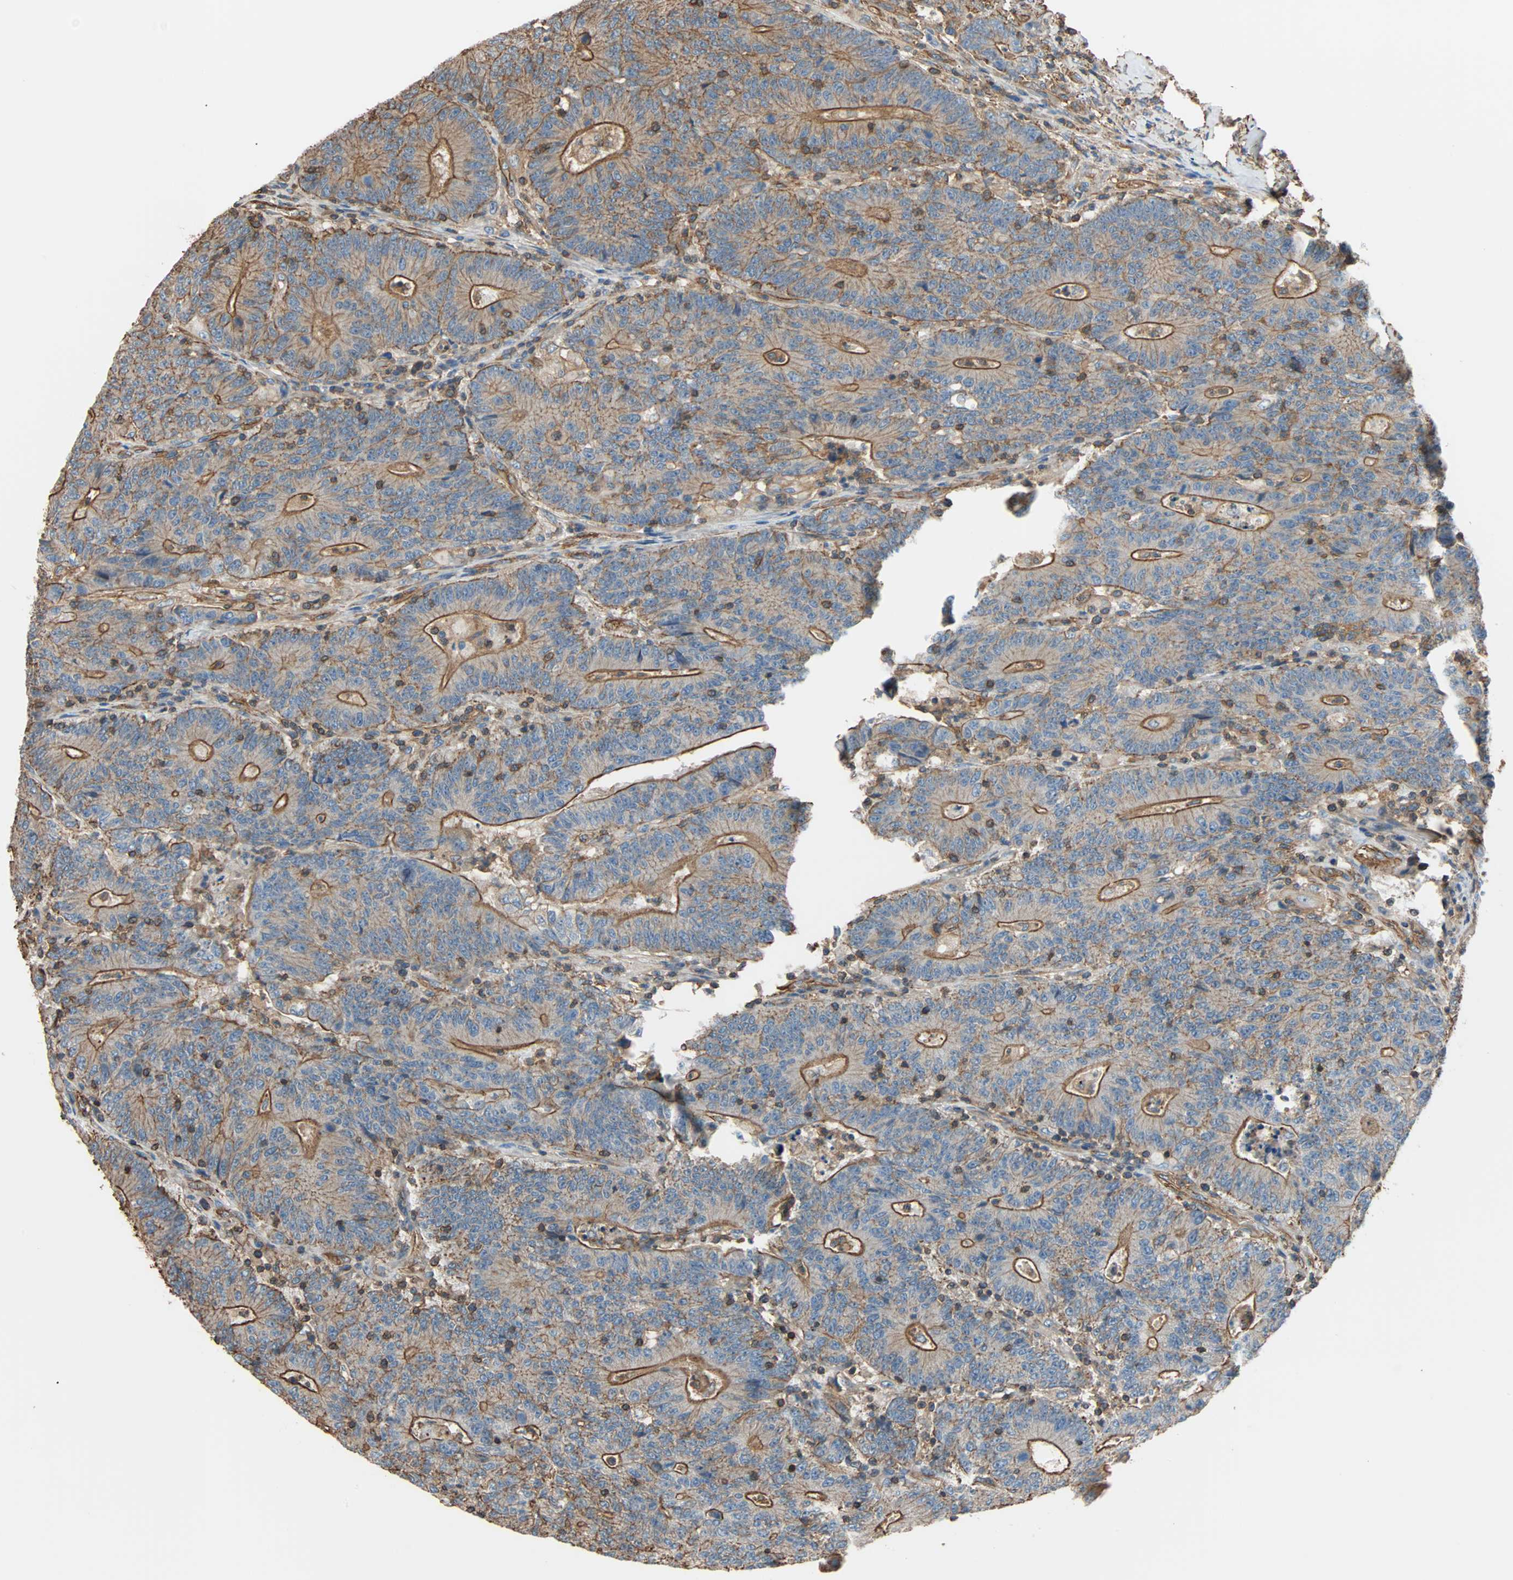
{"staining": {"intensity": "moderate", "quantity": ">75%", "location": "cytoplasmic/membranous"}, "tissue": "colorectal cancer", "cell_type": "Tumor cells", "image_type": "cancer", "snomed": [{"axis": "morphology", "description": "Normal tissue, NOS"}, {"axis": "morphology", "description": "Adenocarcinoma, NOS"}, {"axis": "topography", "description": "Colon"}], "caption": "Tumor cells show medium levels of moderate cytoplasmic/membranous staining in approximately >75% of cells in colorectal cancer (adenocarcinoma).", "gene": "GALNT10", "patient": {"sex": "female", "age": 75}}